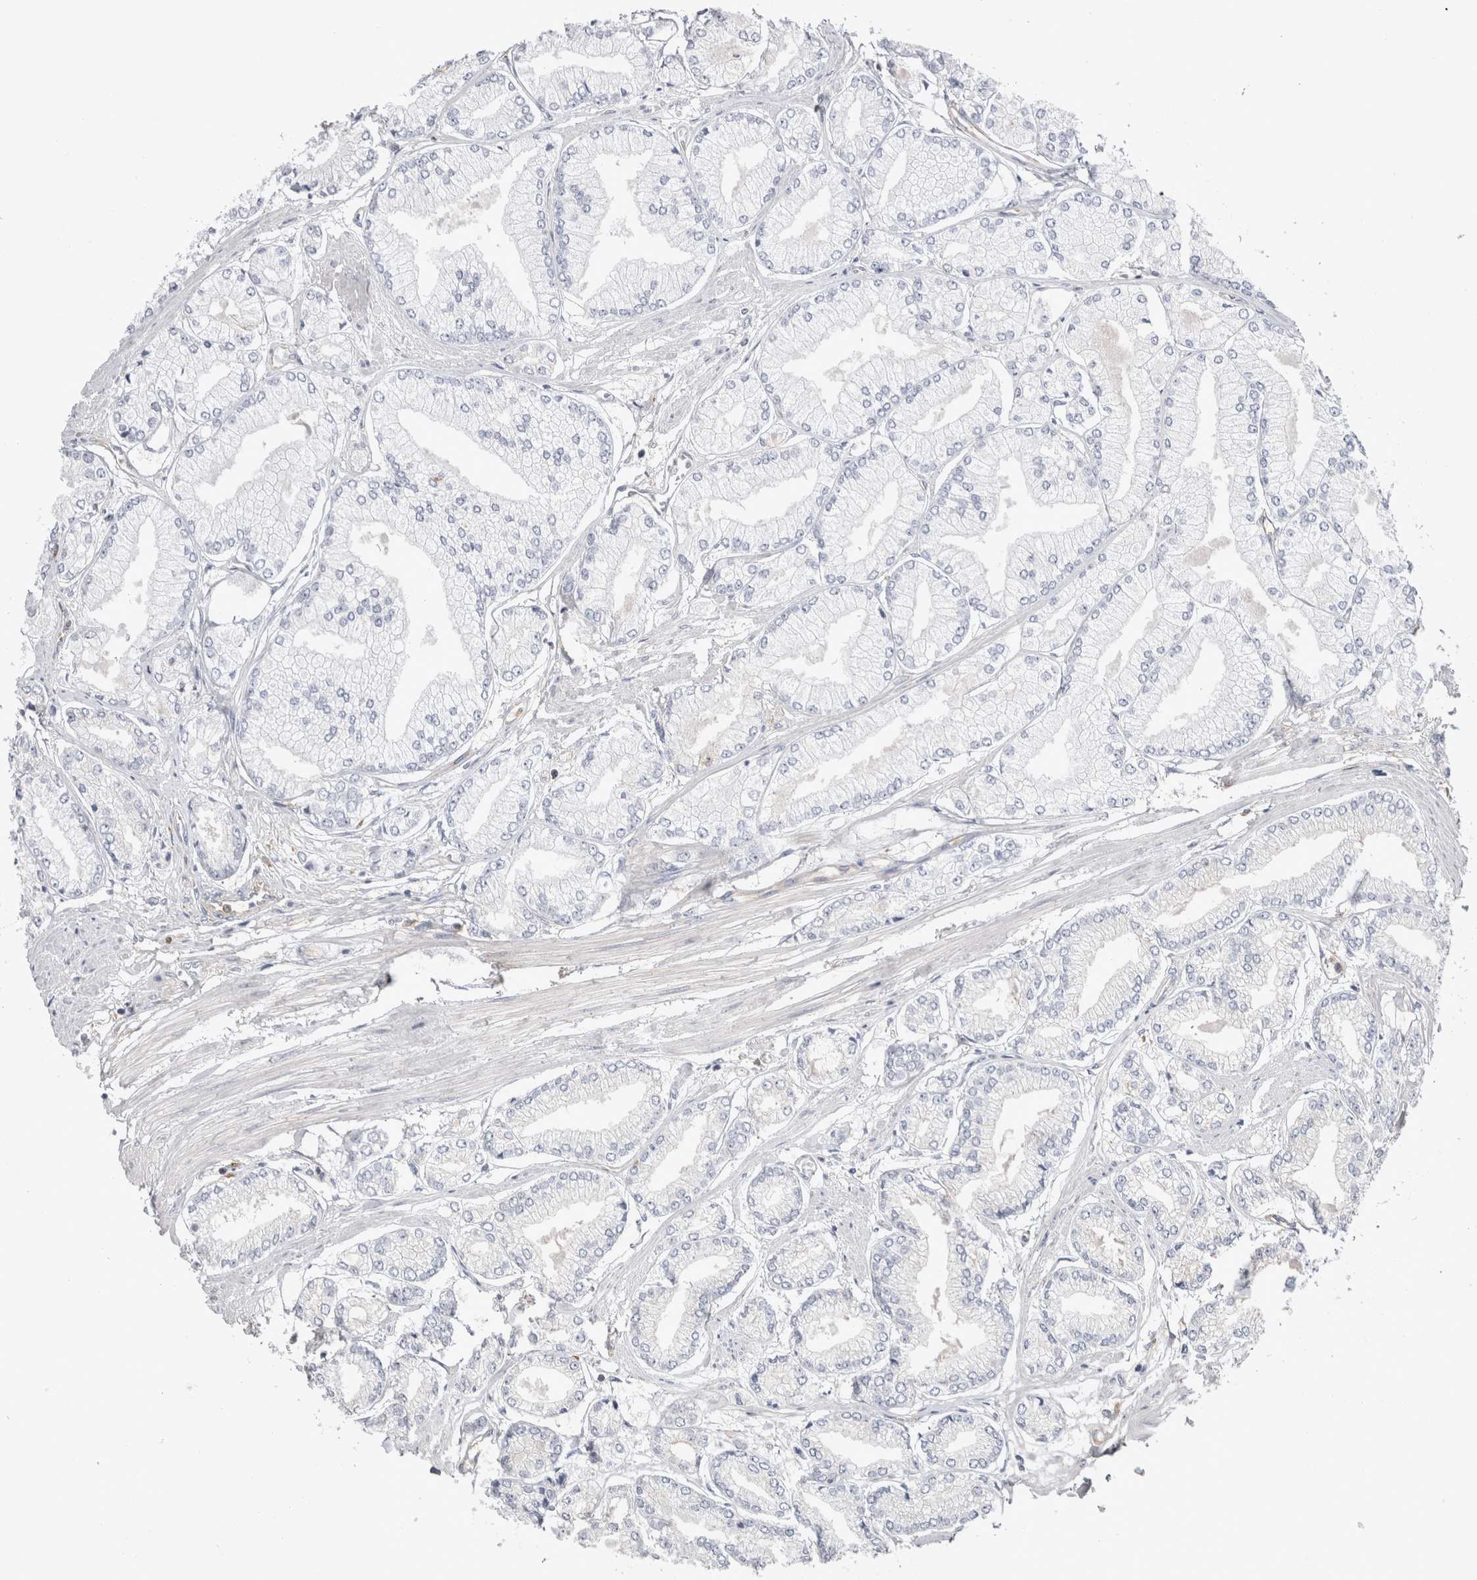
{"staining": {"intensity": "negative", "quantity": "none", "location": "none"}, "tissue": "prostate cancer", "cell_type": "Tumor cells", "image_type": "cancer", "snomed": [{"axis": "morphology", "description": "Adenocarcinoma, Low grade"}, {"axis": "topography", "description": "Prostate"}], "caption": "Immunohistochemistry (IHC) micrograph of human adenocarcinoma (low-grade) (prostate) stained for a protein (brown), which displays no staining in tumor cells.", "gene": "RAB11FIP1", "patient": {"sex": "male", "age": 52}}